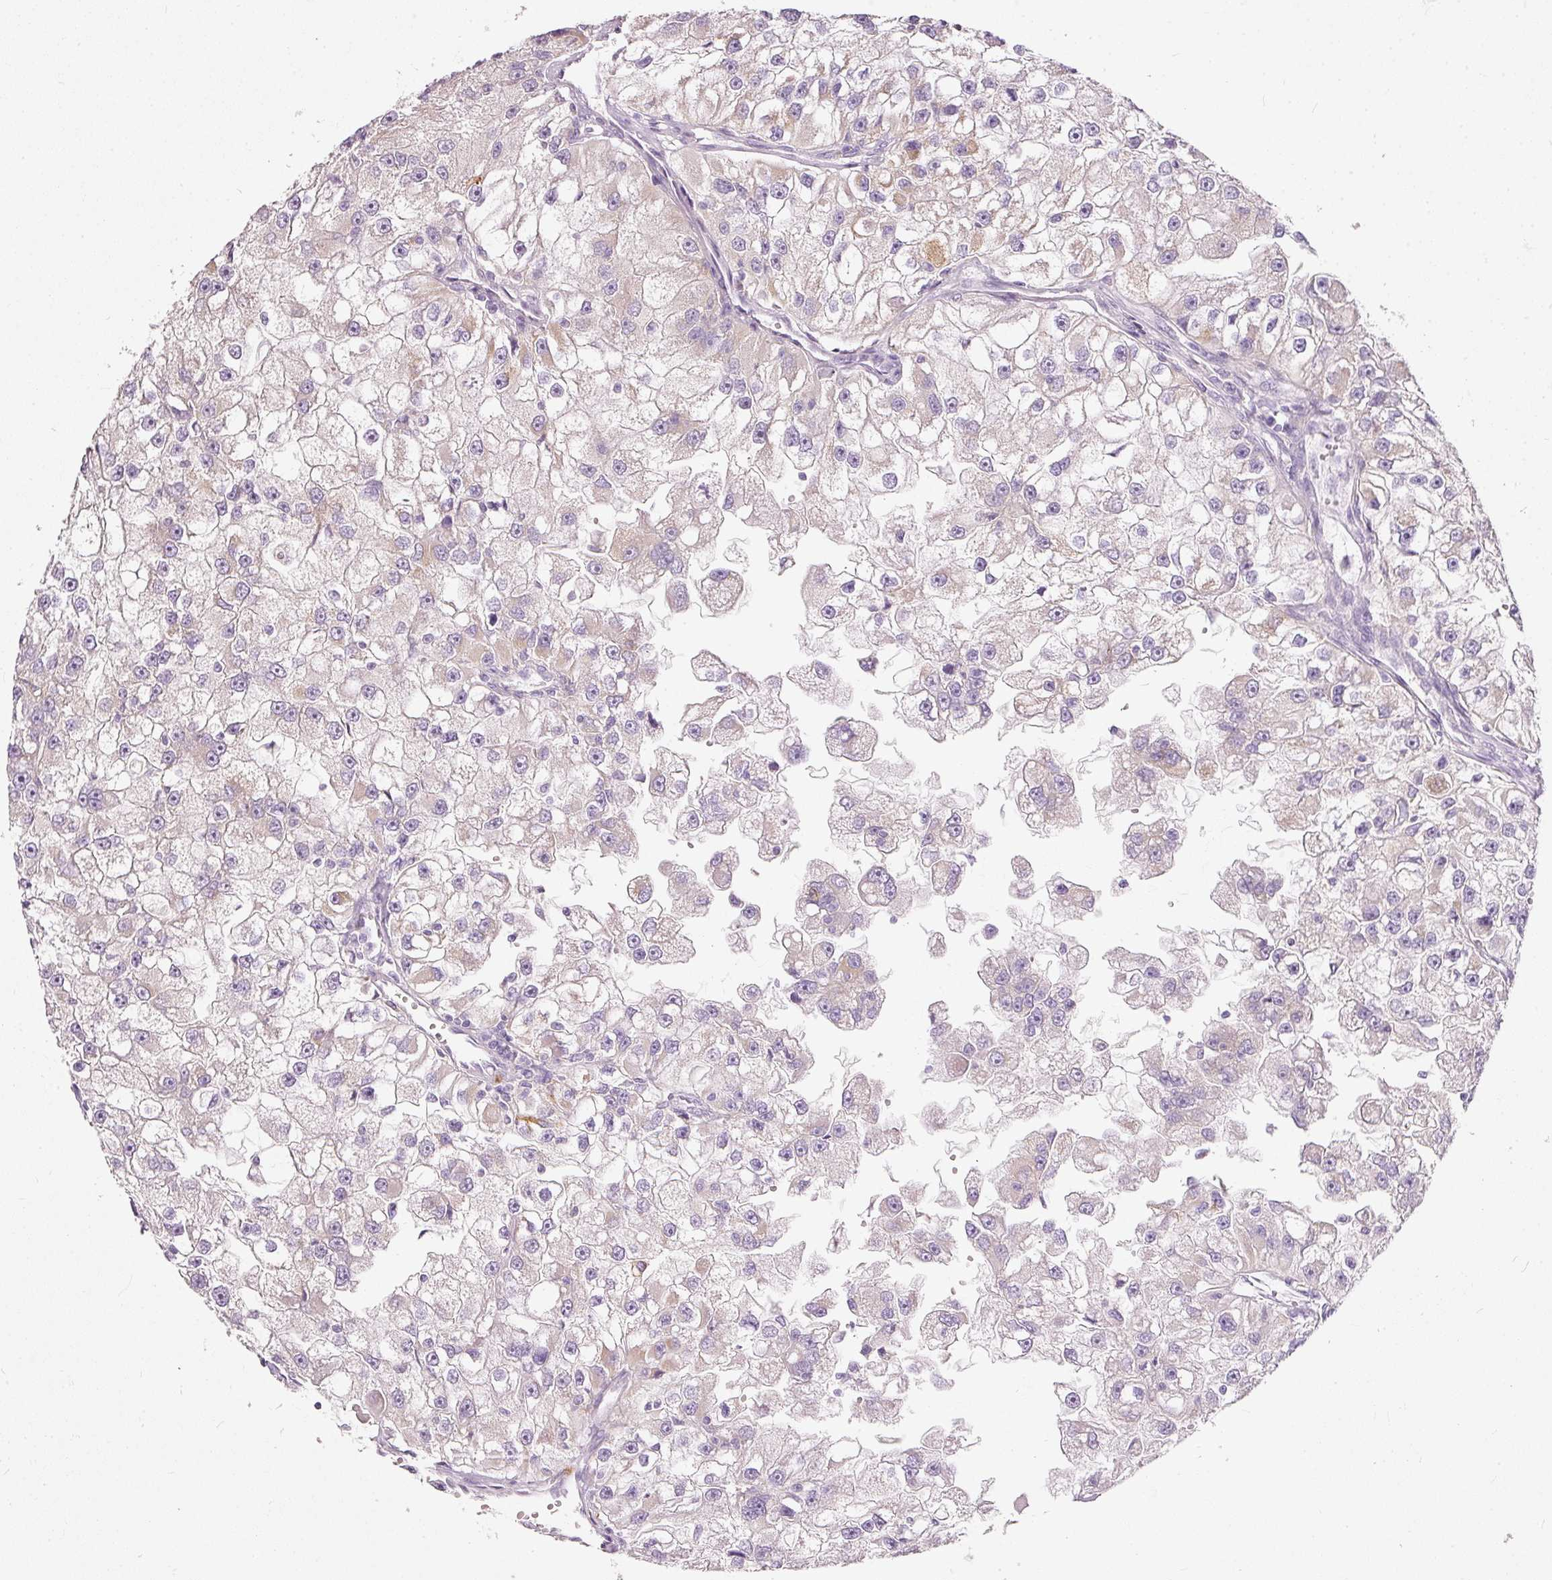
{"staining": {"intensity": "negative", "quantity": "none", "location": "none"}, "tissue": "renal cancer", "cell_type": "Tumor cells", "image_type": "cancer", "snomed": [{"axis": "morphology", "description": "Adenocarcinoma, NOS"}, {"axis": "topography", "description": "Kidney"}], "caption": "This is a micrograph of immunohistochemistry (IHC) staining of renal cancer, which shows no positivity in tumor cells. (Brightfield microscopy of DAB (3,3'-diaminobenzidine) IHC at high magnification).", "gene": "MTHFD2", "patient": {"sex": "male", "age": 63}}